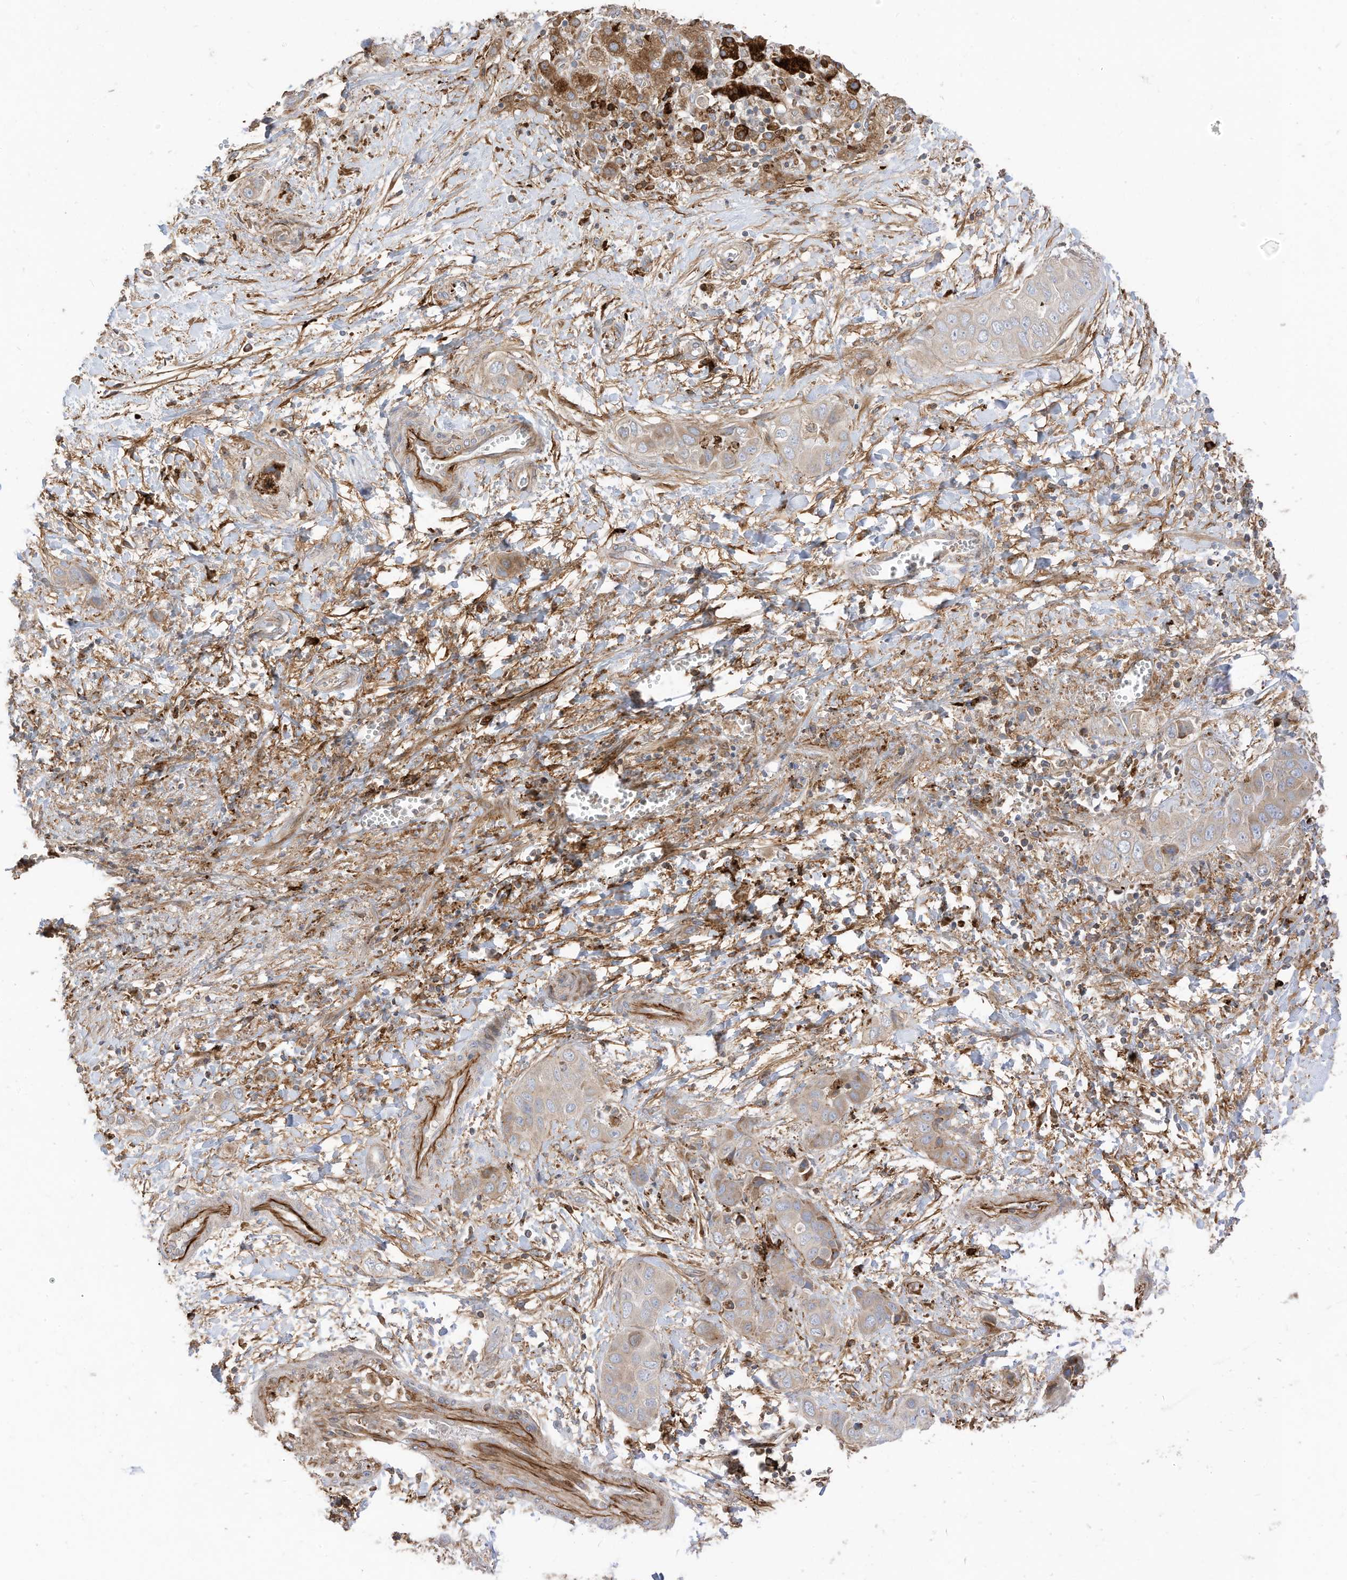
{"staining": {"intensity": "weak", "quantity": "<25%", "location": "cytoplasmic/membranous"}, "tissue": "liver cancer", "cell_type": "Tumor cells", "image_type": "cancer", "snomed": [{"axis": "morphology", "description": "Cholangiocarcinoma"}, {"axis": "topography", "description": "Liver"}], "caption": "The photomicrograph demonstrates no staining of tumor cells in liver cholangiocarcinoma.", "gene": "TRNAU1AP", "patient": {"sex": "female", "age": 52}}